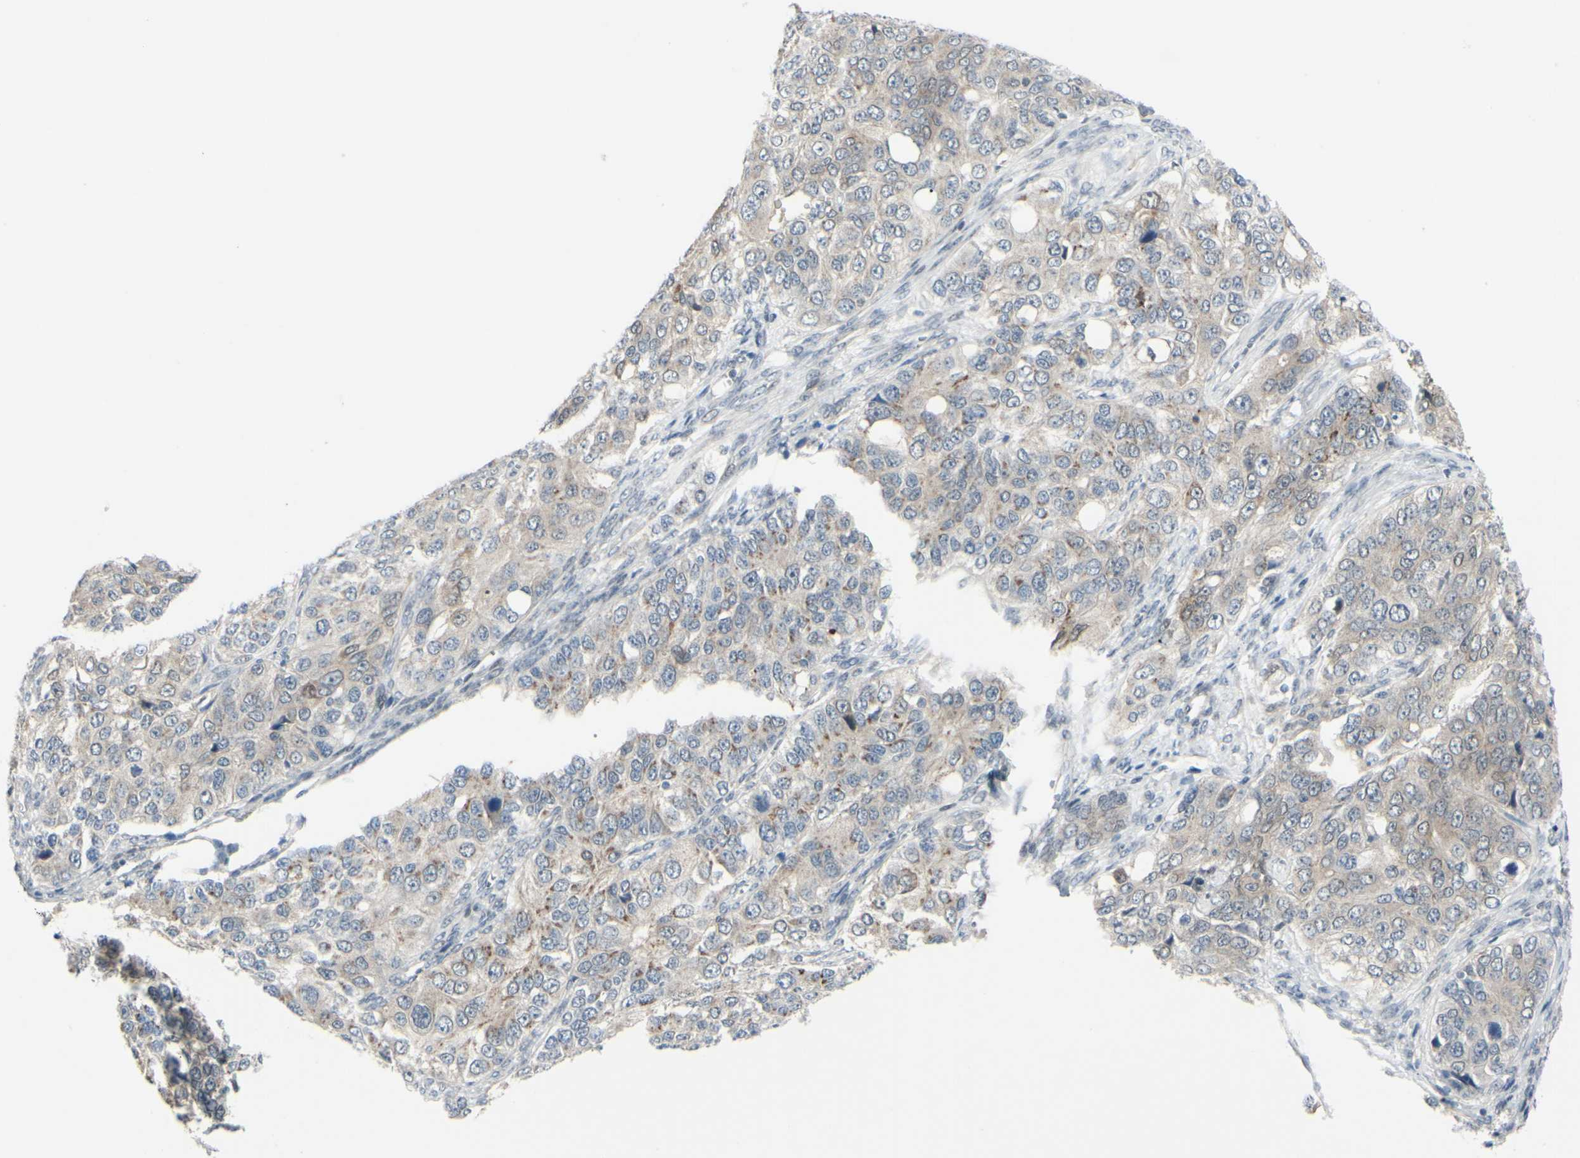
{"staining": {"intensity": "weak", "quantity": ">75%", "location": "cytoplasmic/membranous"}, "tissue": "ovarian cancer", "cell_type": "Tumor cells", "image_type": "cancer", "snomed": [{"axis": "morphology", "description": "Carcinoma, endometroid"}, {"axis": "topography", "description": "Ovary"}], "caption": "Immunohistochemical staining of ovarian cancer displays low levels of weak cytoplasmic/membranous protein staining in about >75% of tumor cells.", "gene": "ETNK1", "patient": {"sex": "female", "age": 51}}